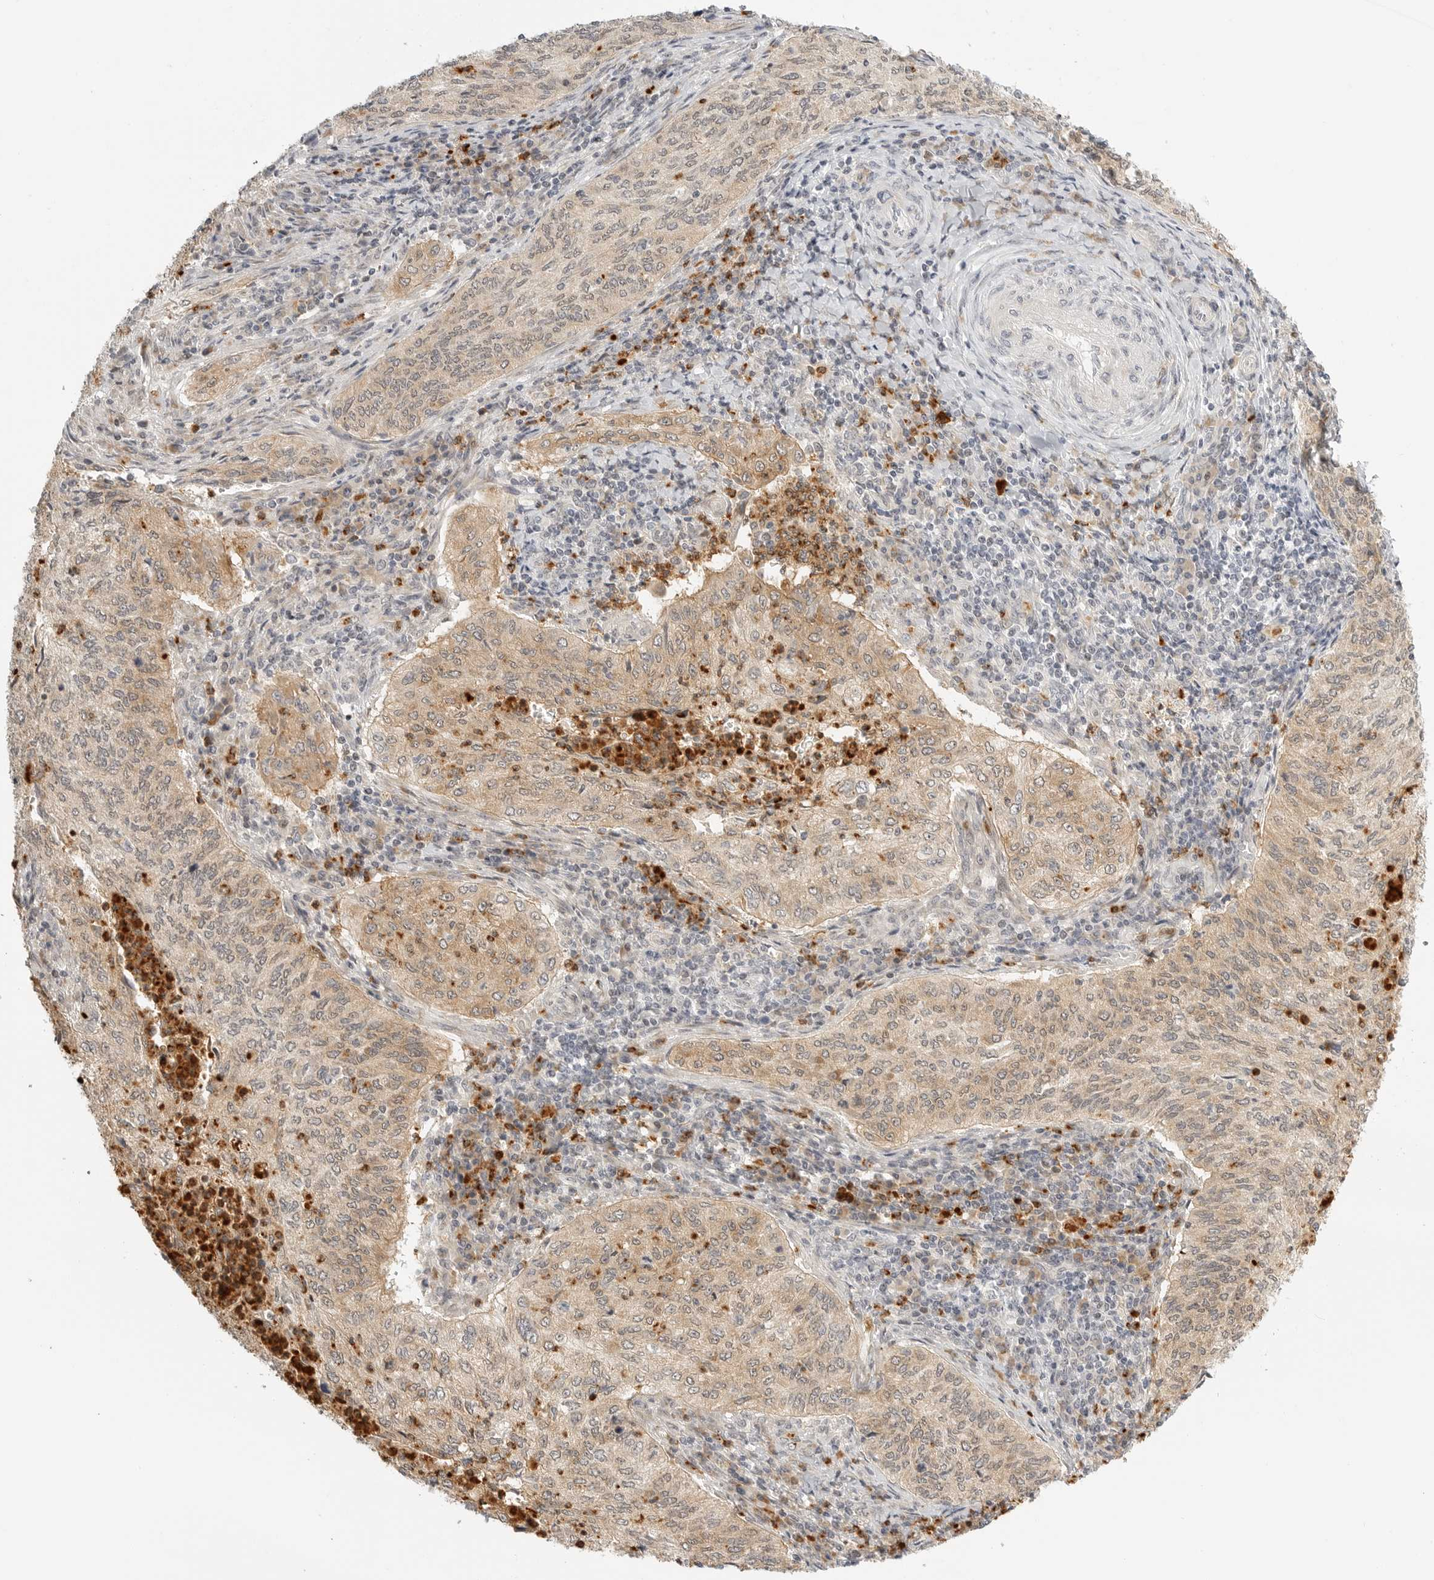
{"staining": {"intensity": "weak", "quantity": ">75%", "location": "cytoplasmic/membranous"}, "tissue": "cervical cancer", "cell_type": "Tumor cells", "image_type": "cancer", "snomed": [{"axis": "morphology", "description": "Squamous cell carcinoma, NOS"}, {"axis": "topography", "description": "Cervix"}], "caption": "This is an image of immunohistochemistry staining of cervical cancer (squamous cell carcinoma), which shows weak staining in the cytoplasmic/membranous of tumor cells.", "gene": "DSCC1", "patient": {"sex": "female", "age": 30}}